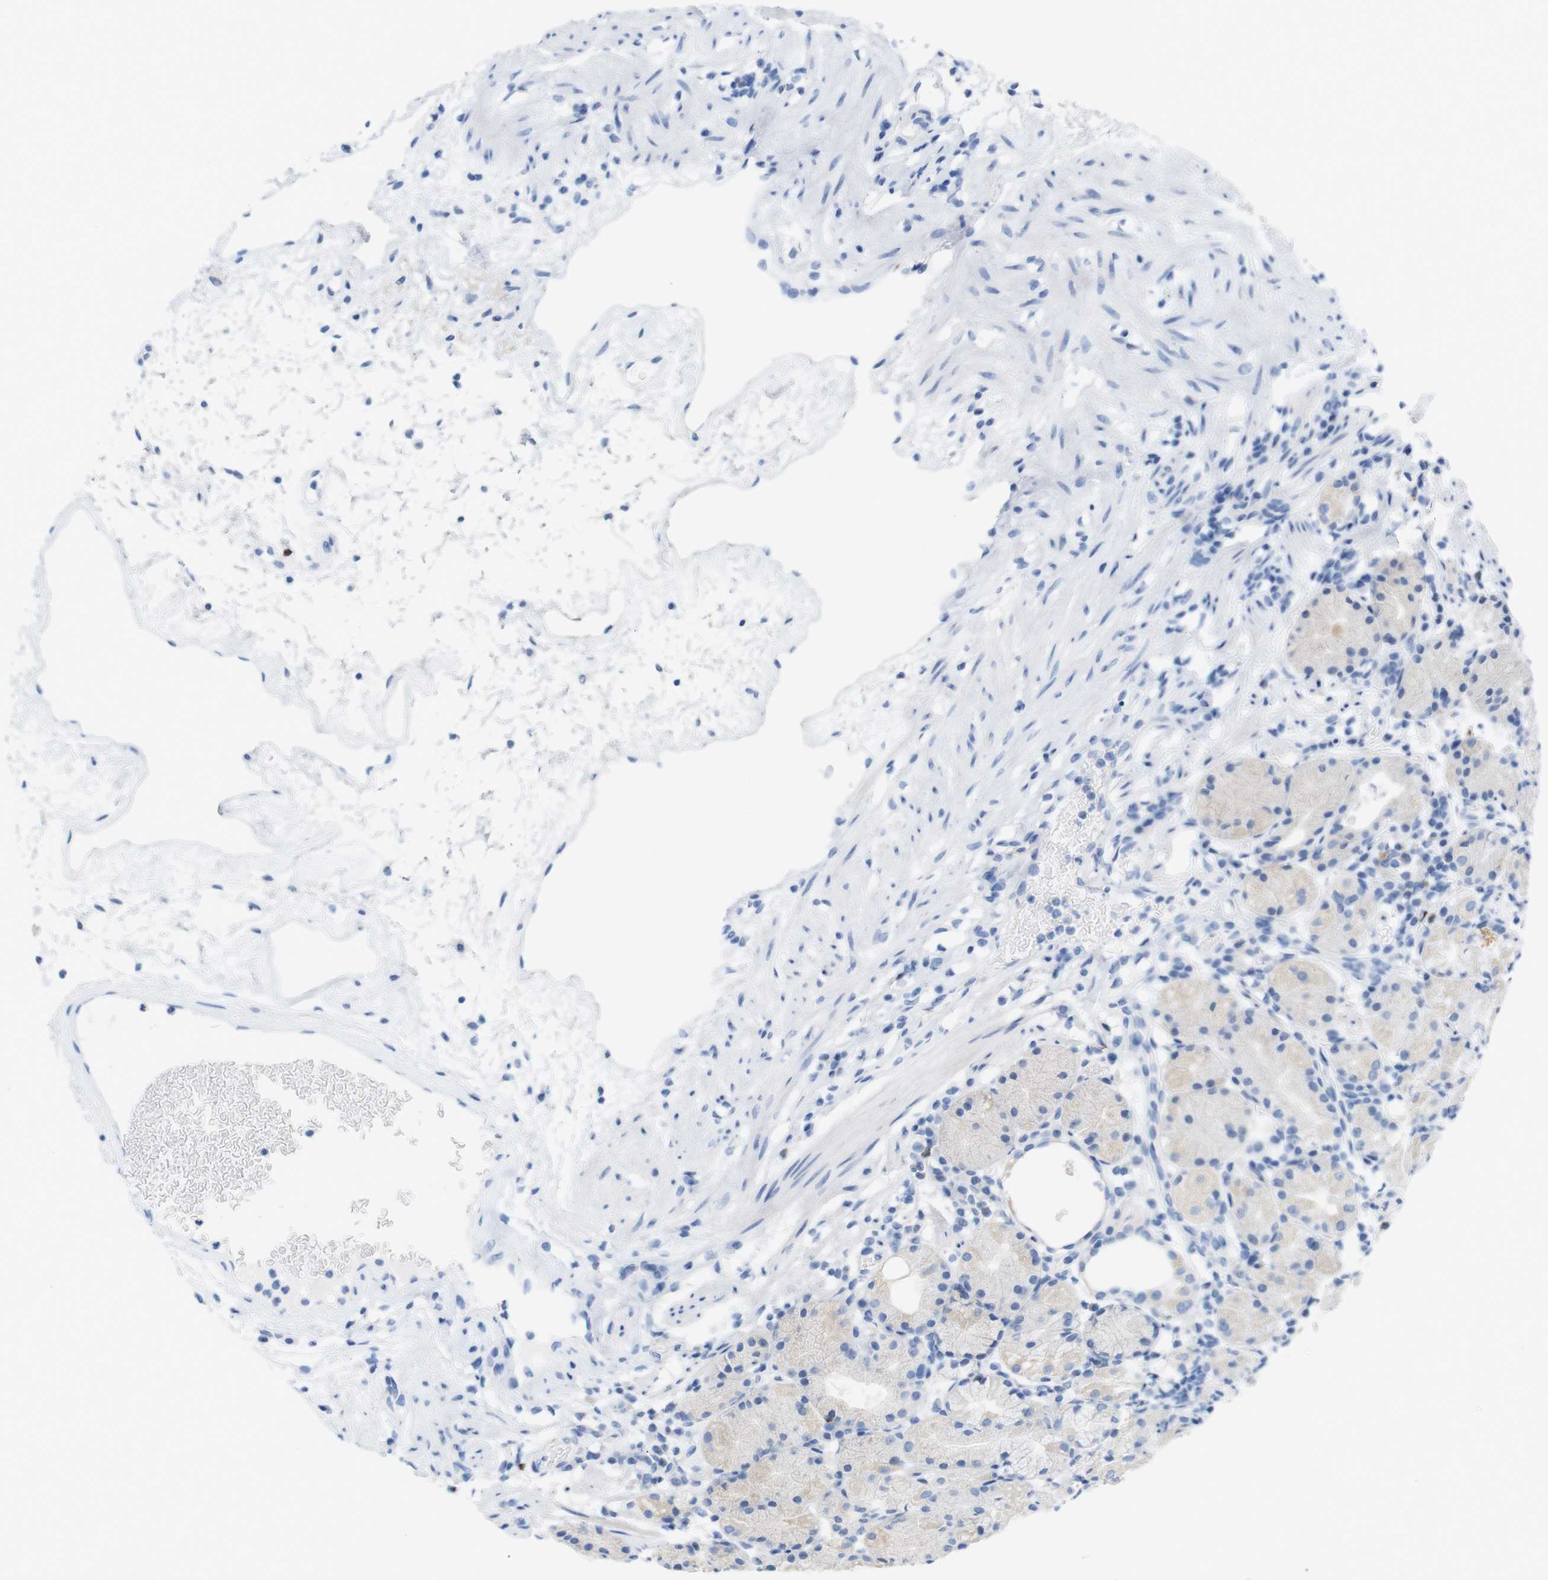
{"staining": {"intensity": "weak", "quantity": "<25%", "location": "cytoplasmic/membranous"}, "tissue": "stomach", "cell_type": "Glandular cells", "image_type": "normal", "snomed": [{"axis": "morphology", "description": "Normal tissue, NOS"}, {"axis": "topography", "description": "Stomach"}, {"axis": "topography", "description": "Stomach, lower"}], "caption": "A histopathology image of stomach stained for a protein demonstrates no brown staining in glandular cells.", "gene": "LAG3", "patient": {"sex": "female", "age": 75}}